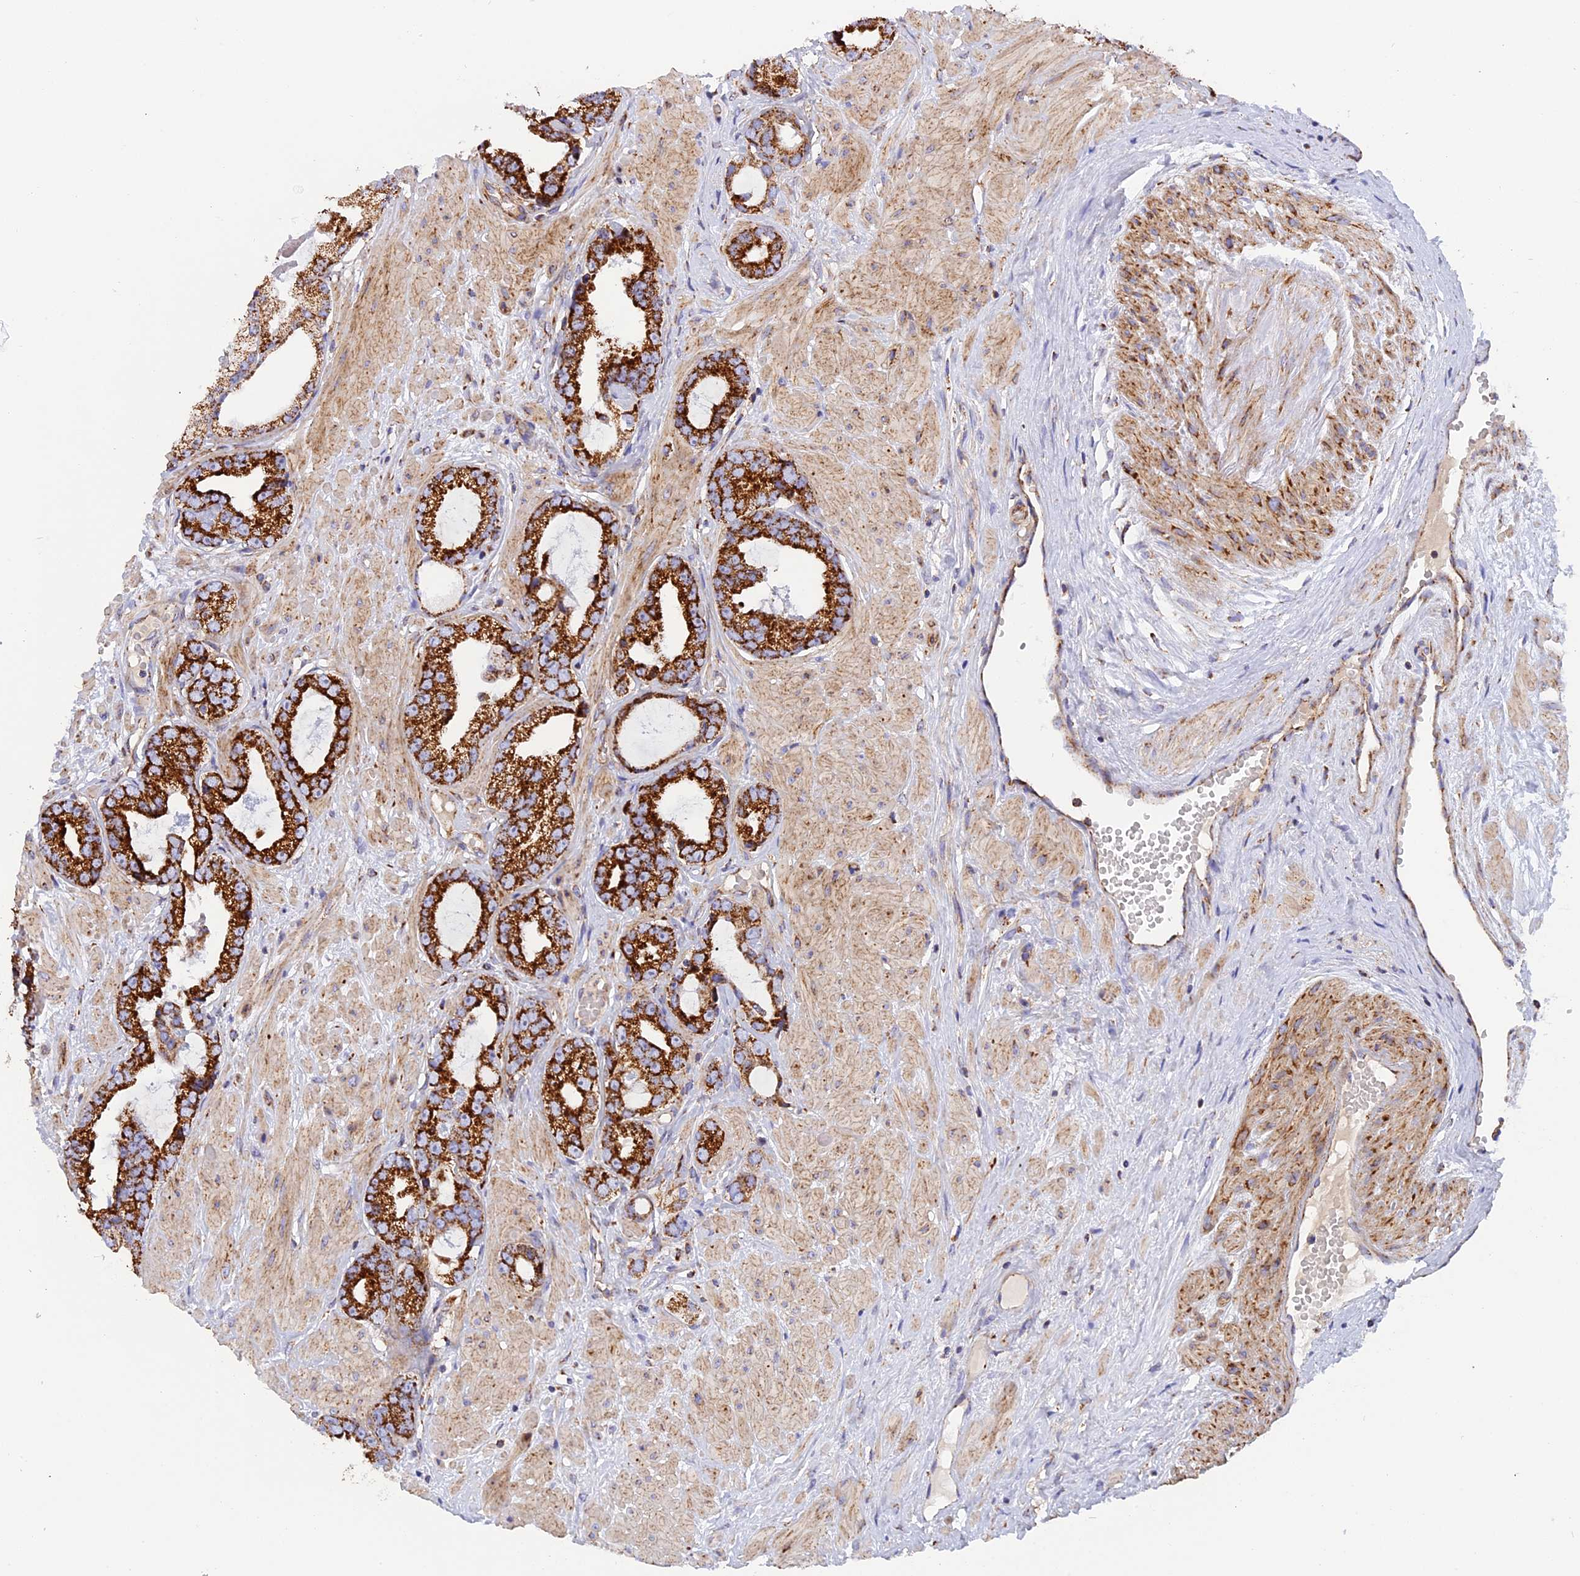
{"staining": {"intensity": "strong", "quantity": ">75%", "location": "cytoplasmic/membranous"}, "tissue": "prostate cancer", "cell_type": "Tumor cells", "image_type": "cancer", "snomed": [{"axis": "morphology", "description": "Adenocarcinoma, Low grade"}, {"axis": "topography", "description": "Prostate"}], "caption": "Brown immunohistochemical staining in prostate cancer (adenocarcinoma (low-grade)) shows strong cytoplasmic/membranous positivity in about >75% of tumor cells. Using DAB (brown) and hematoxylin (blue) stains, captured at high magnification using brightfield microscopy.", "gene": "UQCRB", "patient": {"sex": "male", "age": 64}}